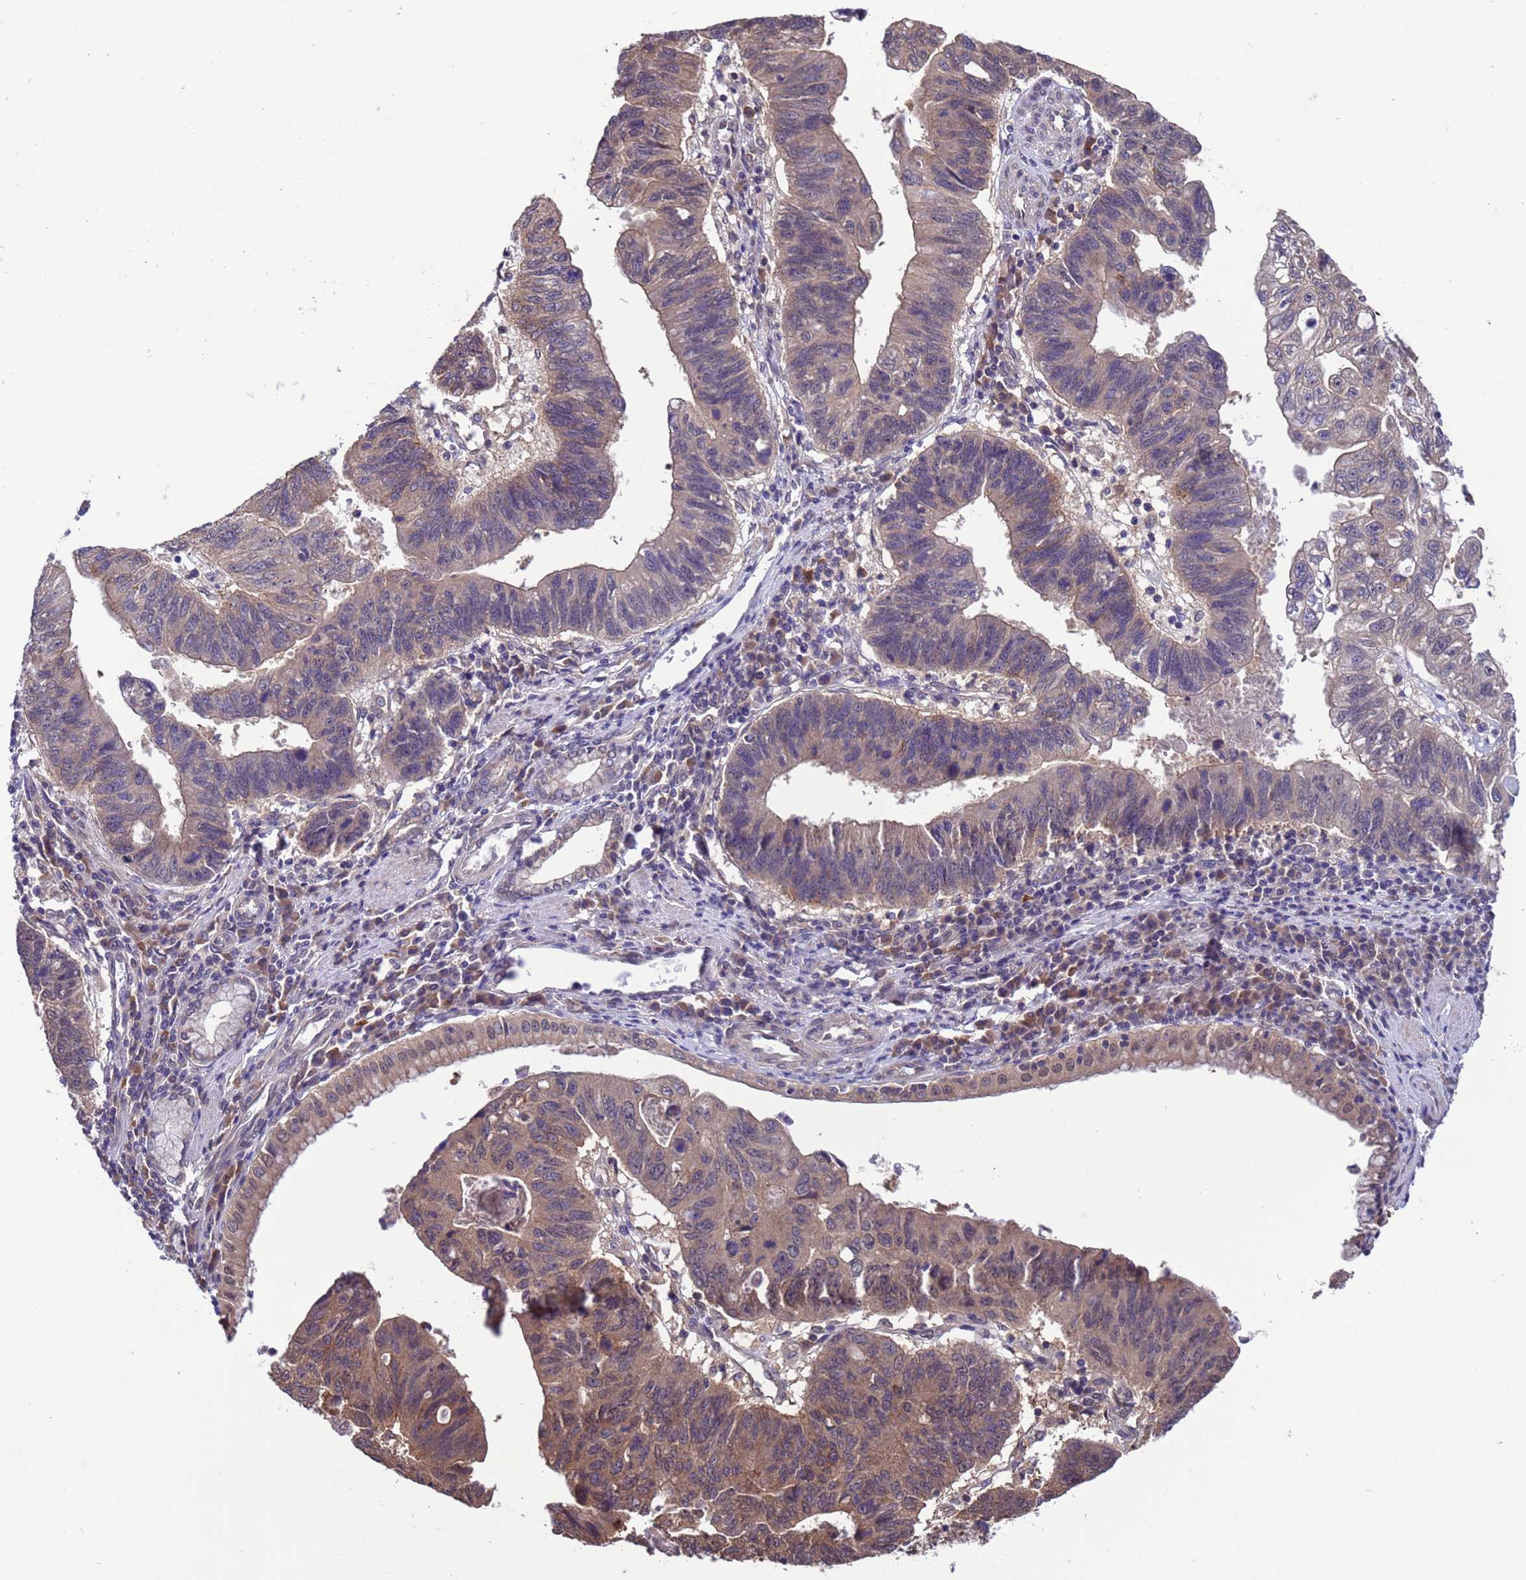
{"staining": {"intensity": "weak", "quantity": "25%-75%", "location": "cytoplasmic/membranous"}, "tissue": "stomach cancer", "cell_type": "Tumor cells", "image_type": "cancer", "snomed": [{"axis": "morphology", "description": "Adenocarcinoma, NOS"}, {"axis": "topography", "description": "Stomach"}], "caption": "Immunohistochemistry (IHC) (DAB) staining of human stomach cancer (adenocarcinoma) reveals weak cytoplasmic/membranous protein expression in about 25%-75% of tumor cells.", "gene": "ZFP69B", "patient": {"sex": "male", "age": 59}}